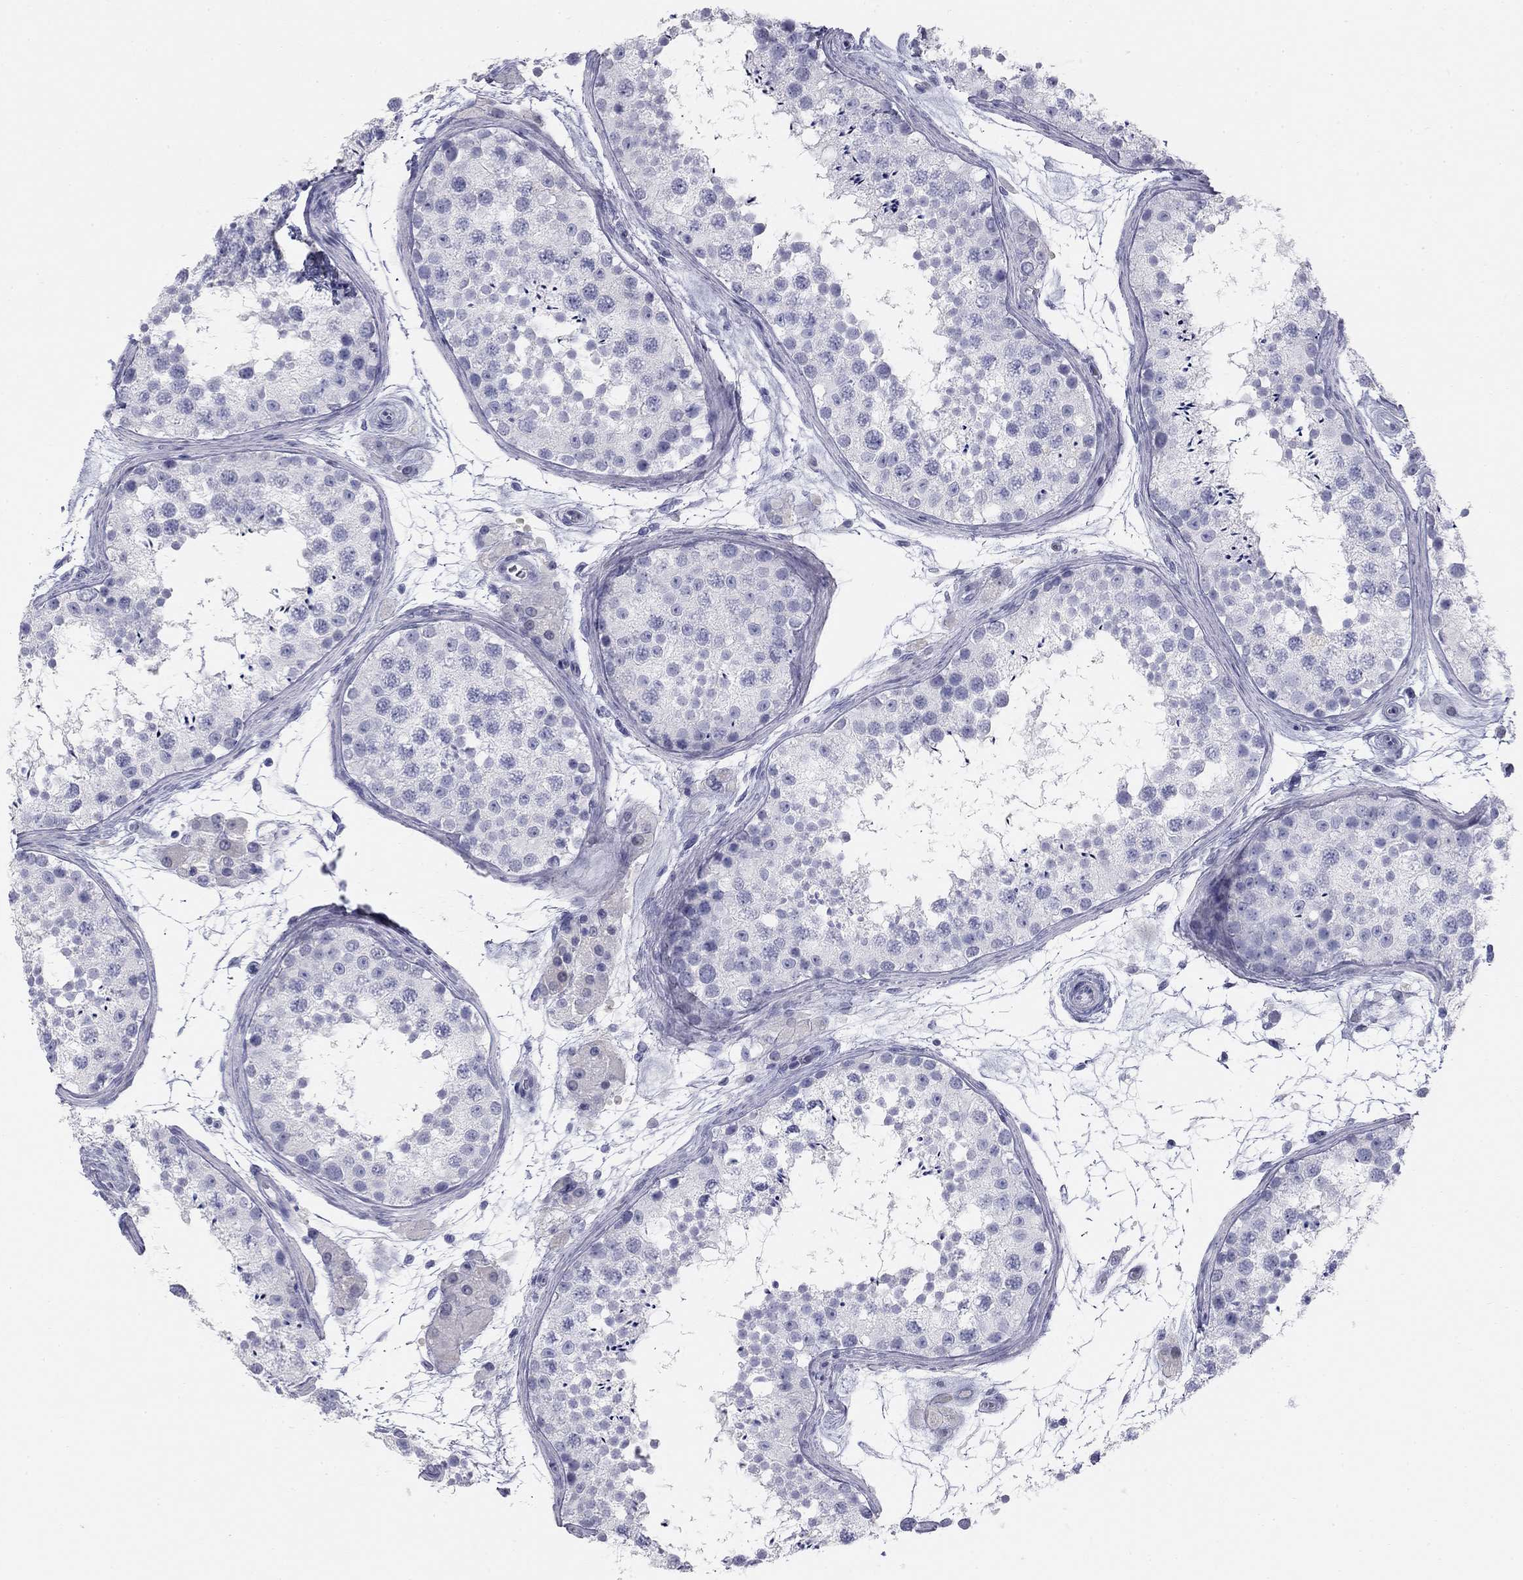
{"staining": {"intensity": "negative", "quantity": "none", "location": "none"}, "tissue": "testis", "cell_type": "Cells in seminiferous ducts", "image_type": "normal", "snomed": [{"axis": "morphology", "description": "Normal tissue, NOS"}, {"axis": "topography", "description": "Testis"}], "caption": "Immunohistochemistry (IHC) of unremarkable testis demonstrates no staining in cells in seminiferous ducts.", "gene": "SULT2B1", "patient": {"sex": "male", "age": 41}}